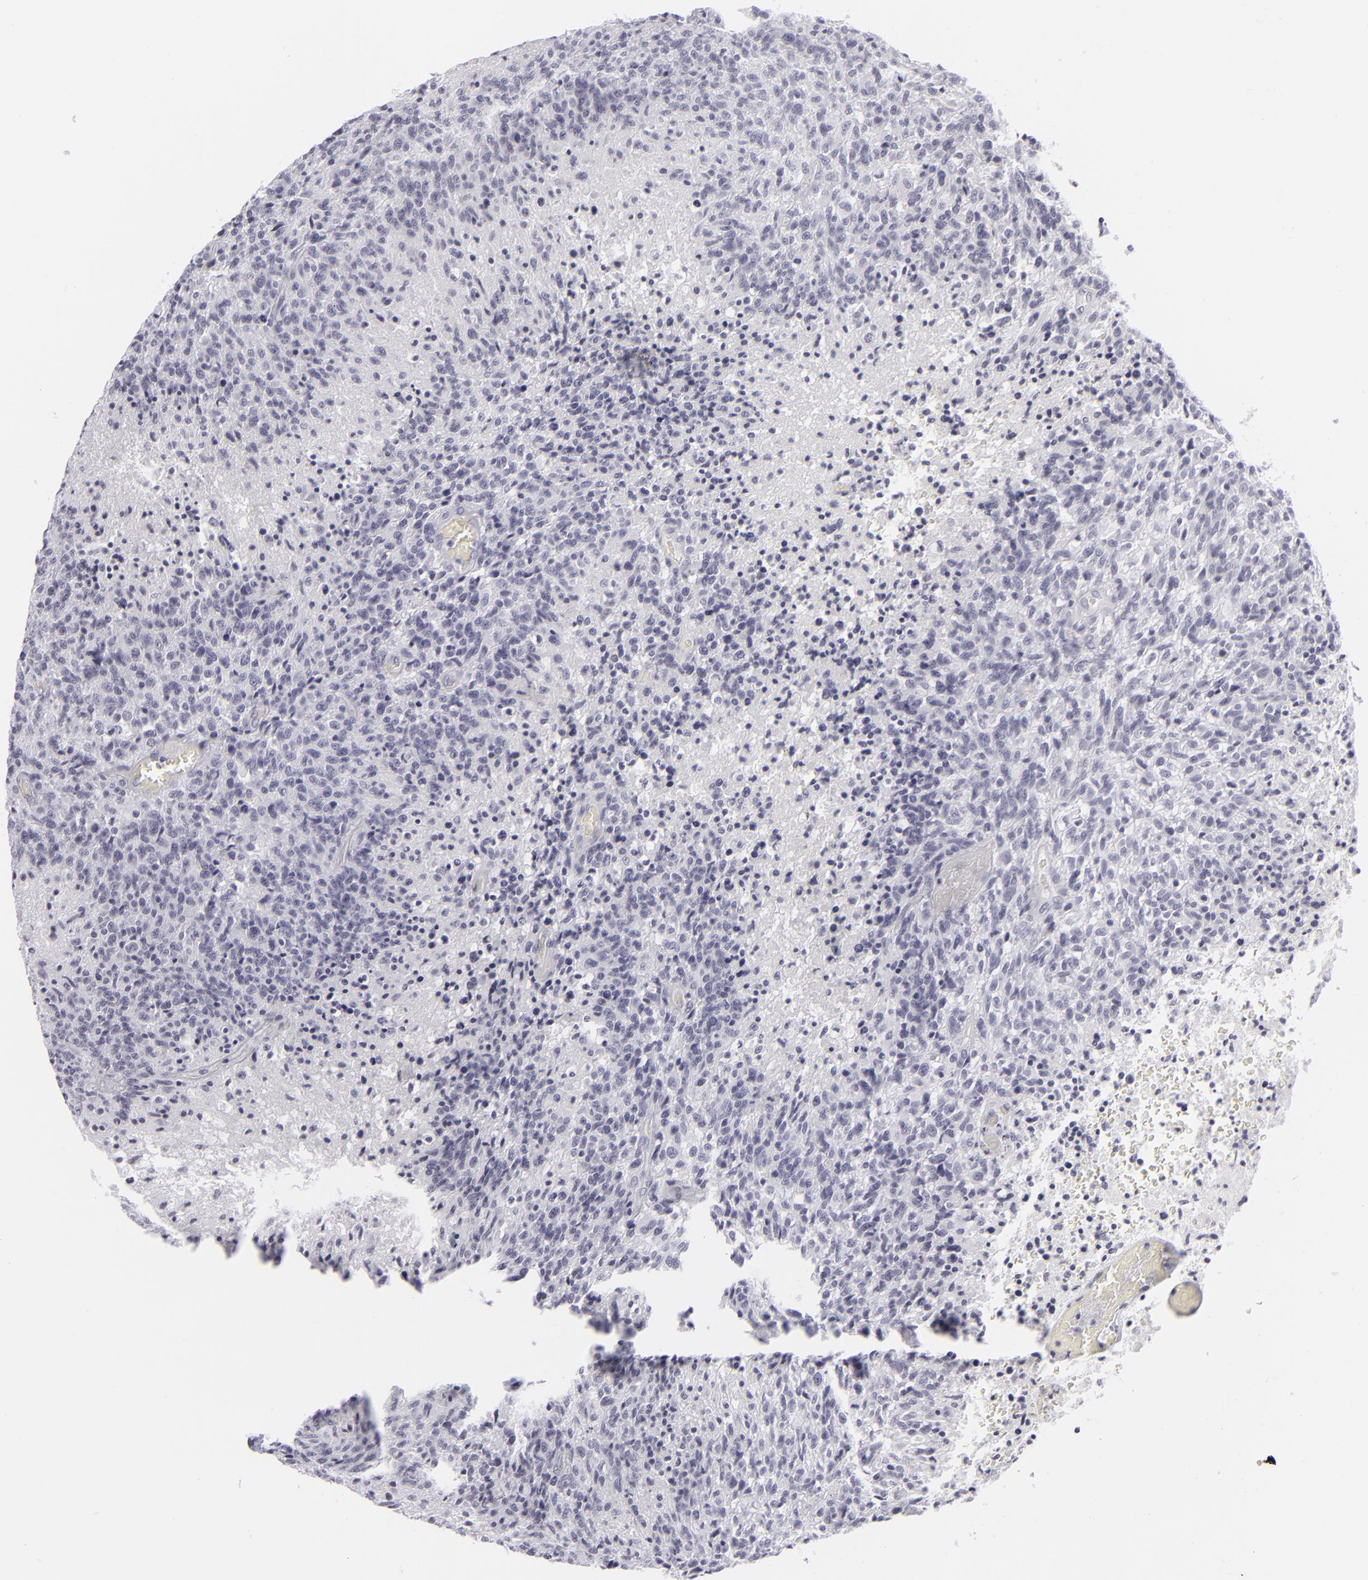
{"staining": {"intensity": "negative", "quantity": "none", "location": "none"}, "tissue": "glioma", "cell_type": "Tumor cells", "image_type": "cancer", "snomed": [{"axis": "morphology", "description": "Glioma, malignant, High grade"}, {"axis": "topography", "description": "Brain"}], "caption": "This is an immunohistochemistry (IHC) micrograph of human malignant glioma (high-grade). There is no staining in tumor cells.", "gene": "CD7", "patient": {"sex": "male", "age": 36}}